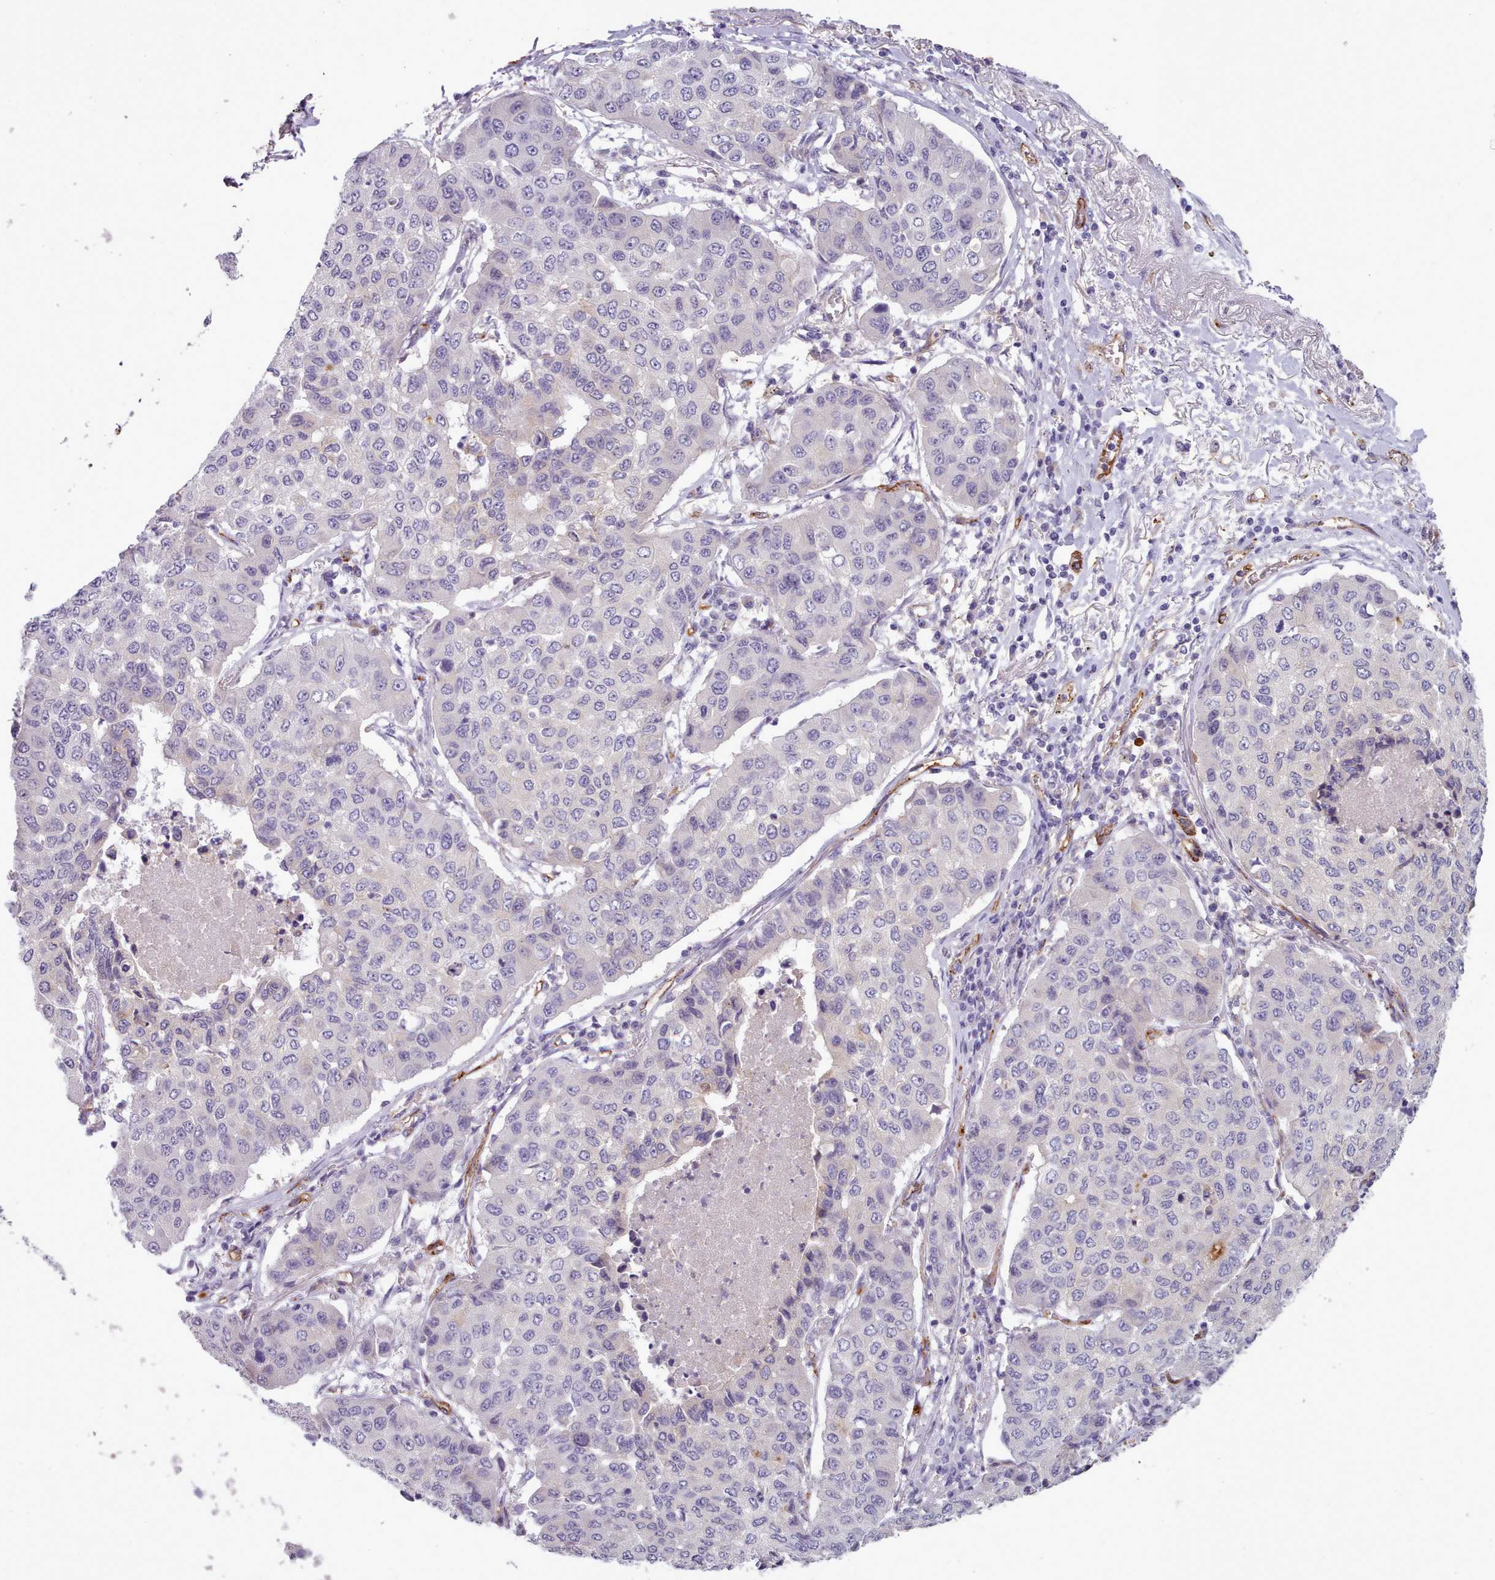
{"staining": {"intensity": "negative", "quantity": "none", "location": "none"}, "tissue": "lung cancer", "cell_type": "Tumor cells", "image_type": "cancer", "snomed": [{"axis": "morphology", "description": "Squamous cell carcinoma, NOS"}, {"axis": "topography", "description": "Lung"}], "caption": "Immunohistochemistry (IHC) image of neoplastic tissue: squamous cell carcinoma (lung) stained with DAB shows no significant protein positivity in tumor cells.", "gene": "CD300LF", "patient": {"sex": "male", "age": 74}}